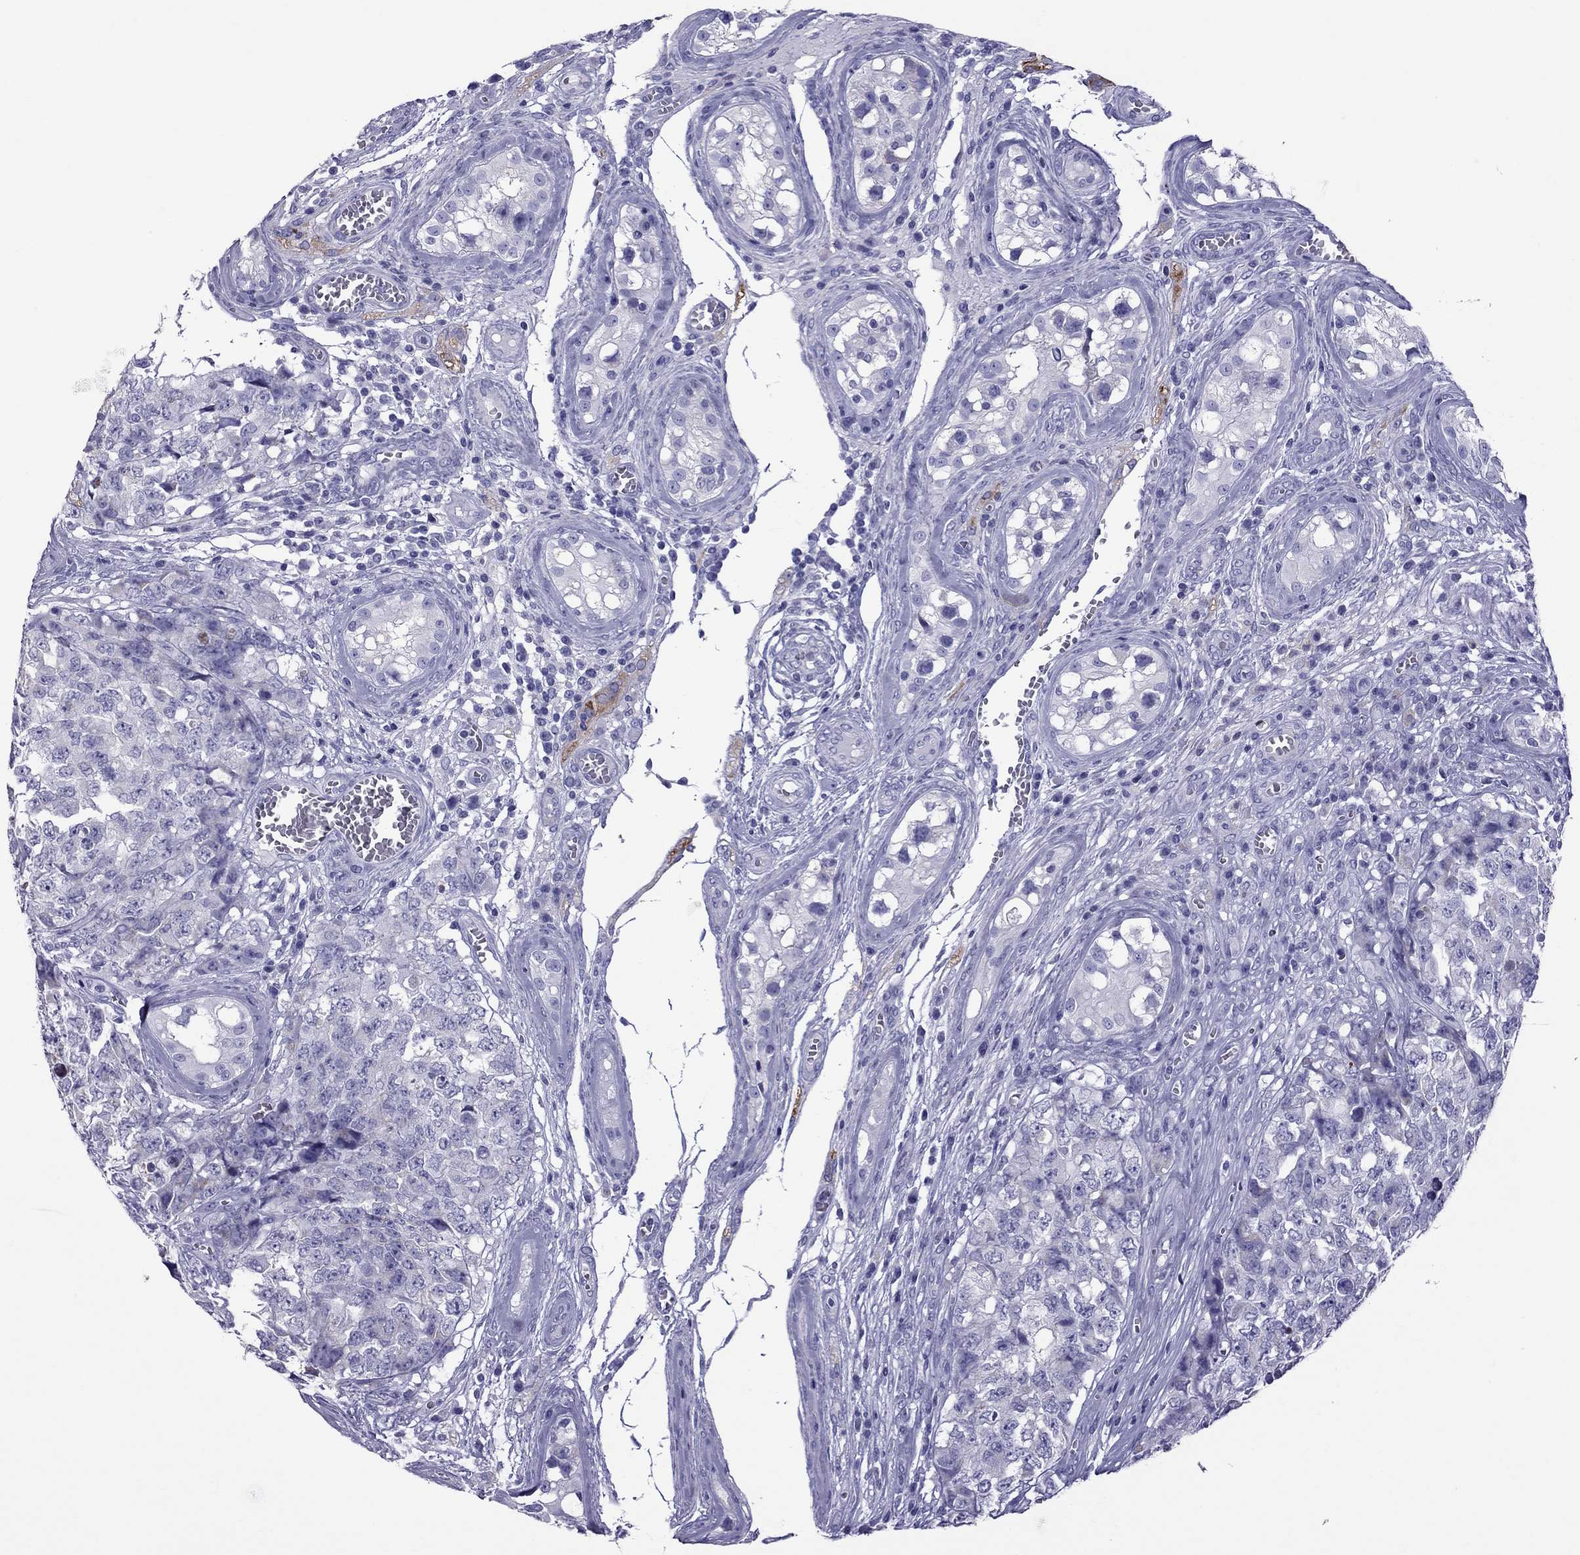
{"staining": {"intensity": "negative", "quantity": "none", "location": "none"}, "tissue": "testis cancer", "cell_type": "Tumor cells", "image_type": "cancer", "snomed": [{"axis": "morphology", "description": "Carcinoma, Embryonal, NOS"}, {"axis": "topography", "description": "Testis"}], "caption": "This is an IHC image of testis embryonal carcinoma. There is no expression in tumor cells.", "gene": "TTLL13", "patient": {"sex": "male", "age": 23}}